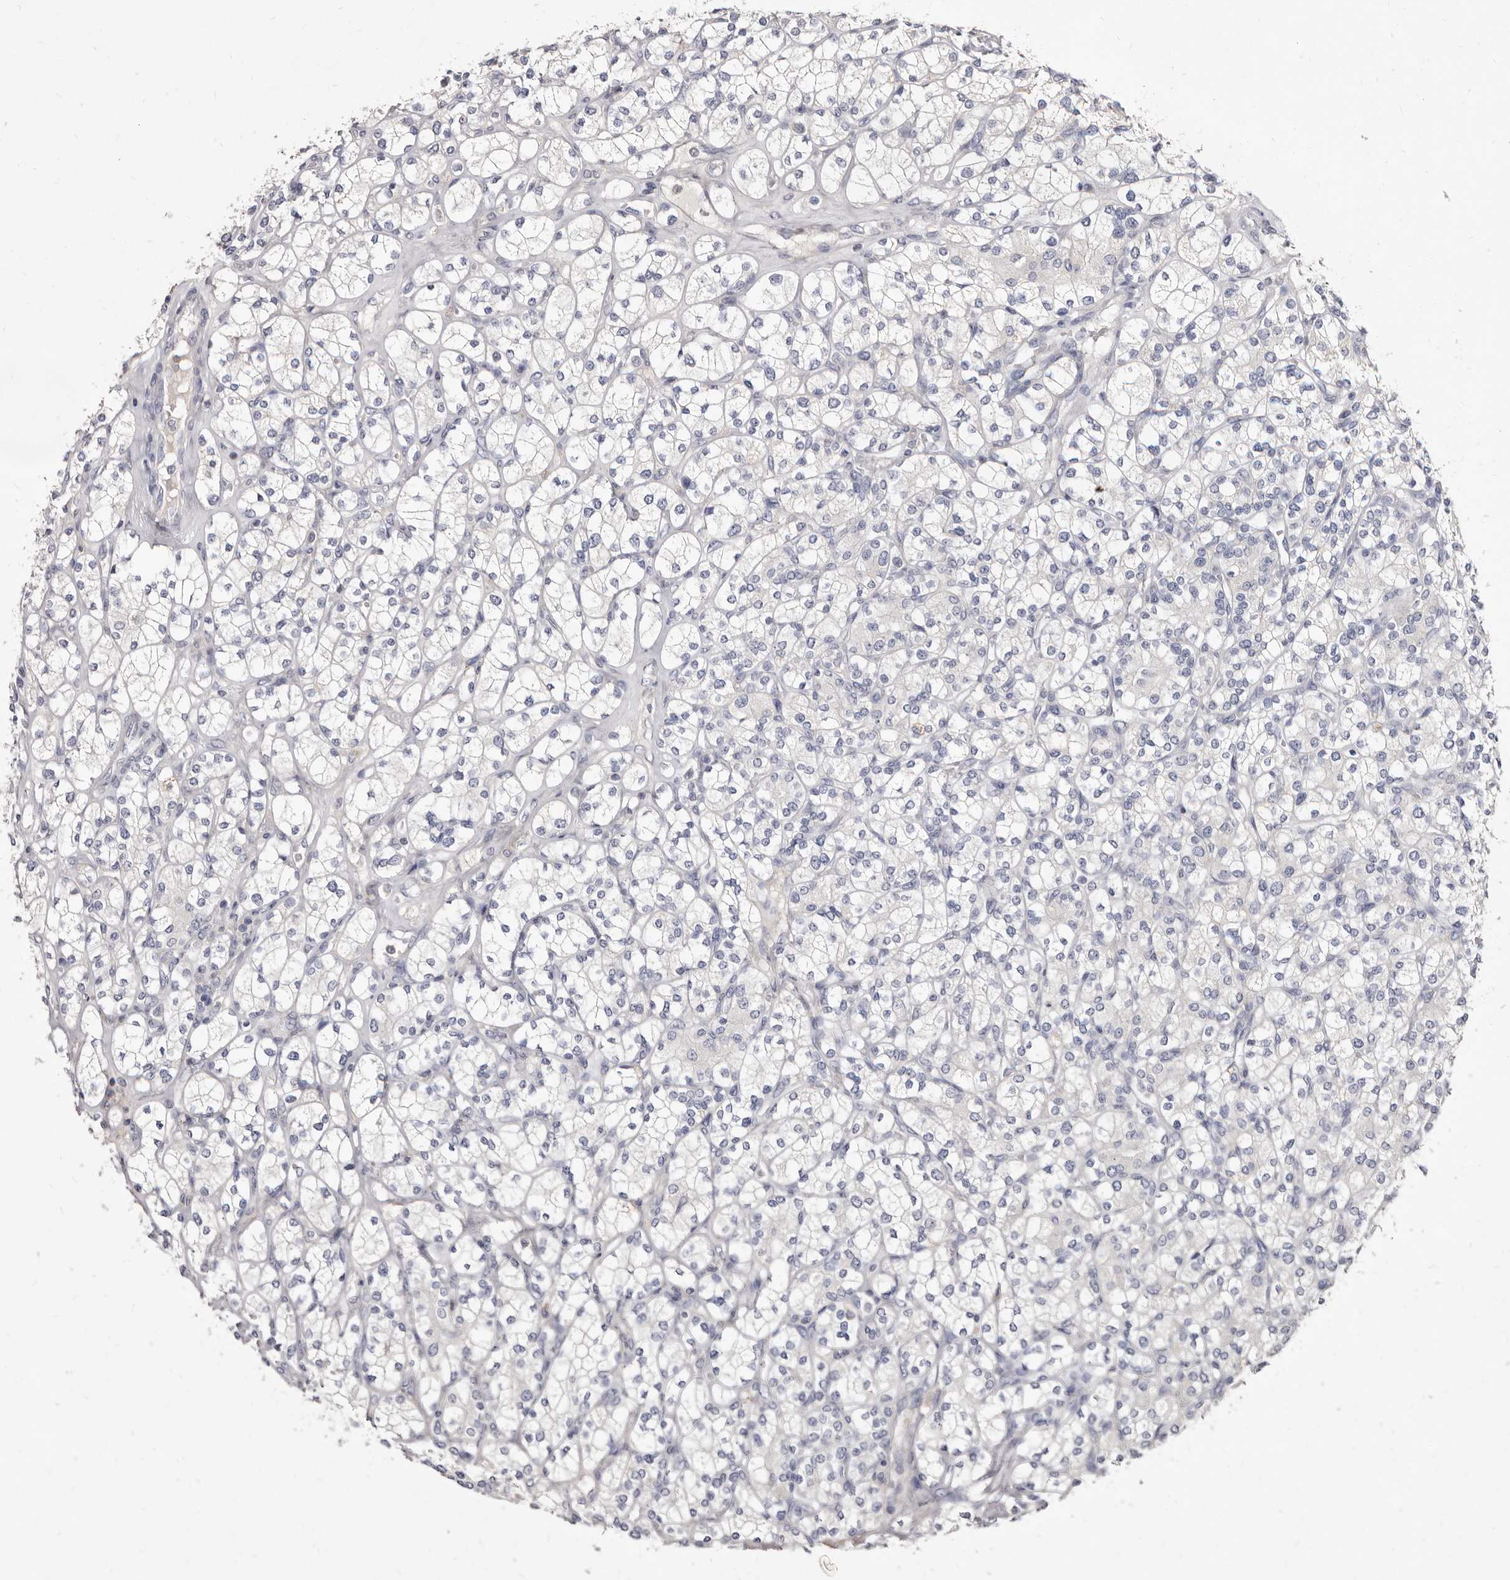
{"staining": {"intensity": "negative", "quantity": "none", "location": "none"}, "tissue": "renal cancer", "cell_type": "Tumor cells", "image_type": "cancer", "snomed": [{"axis": "morphology", "description": "Adenocarcinoma, NOS"}, {"axis": "topography", "description": "Kidney"}], "caption": "Renal adenocarcinoma was stained to show a protein in brown. There is no significant positivity in tumor cells.", "gene": "CYP2E1", "patient": {"sex": "male", "age": 77}}